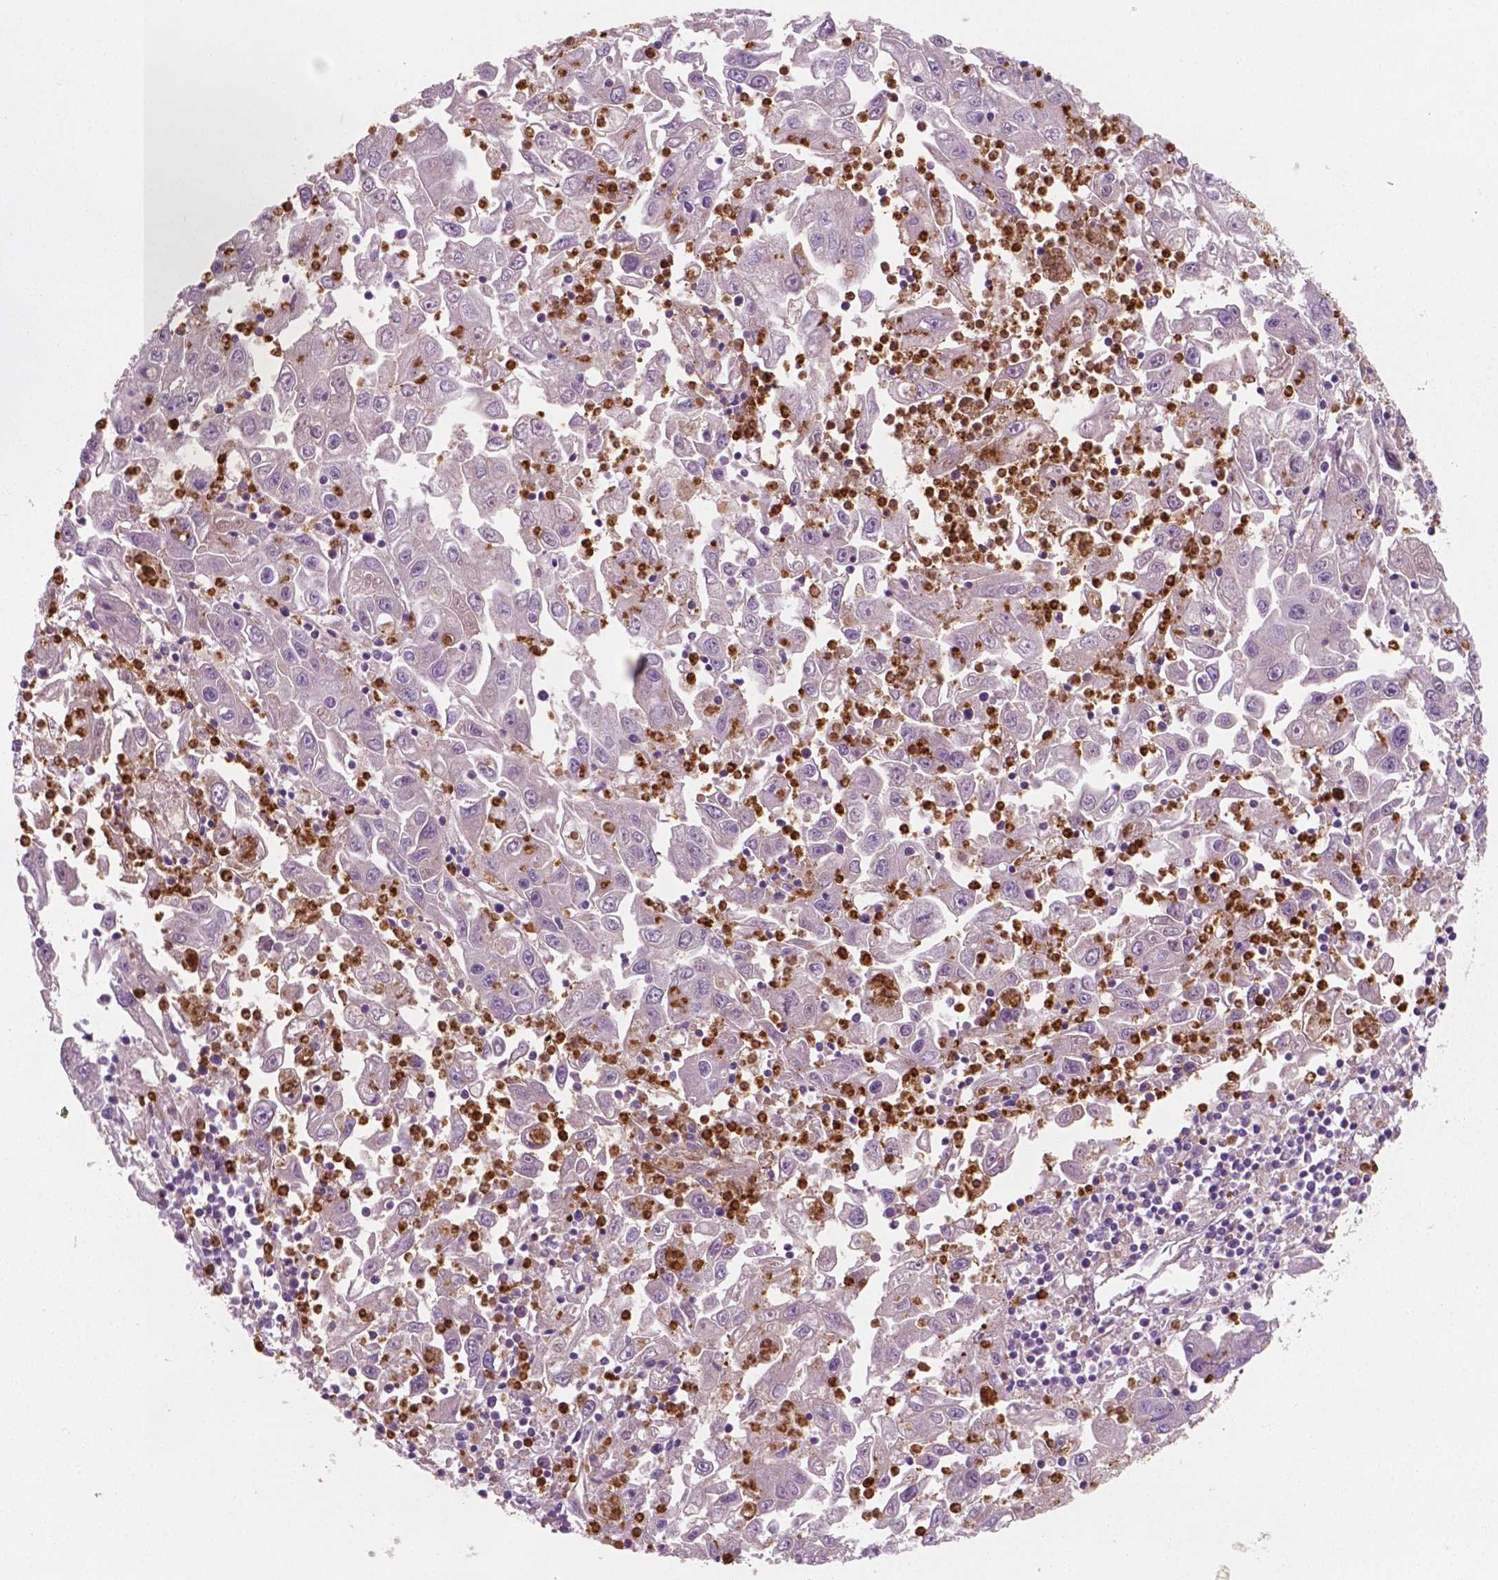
{"staining": {"intensity": "negative", "quantity": "none", "location": "none"}, "tissue": "endometrial cancer", "cell_type": "Tumor cells", "image_type": "cancer", "snomed": [{"axis": "morphology", "description": "Adenocarcinoma, NOS"}, {"axis": "topography", "description": "Uterus"}], "caption": "DAB immunohistochemical staining of endometrial cancer exhibits no significant positivity in tumor cells.", "gene": "PTX3", "patient": {"sex": "female", "age": 62}}